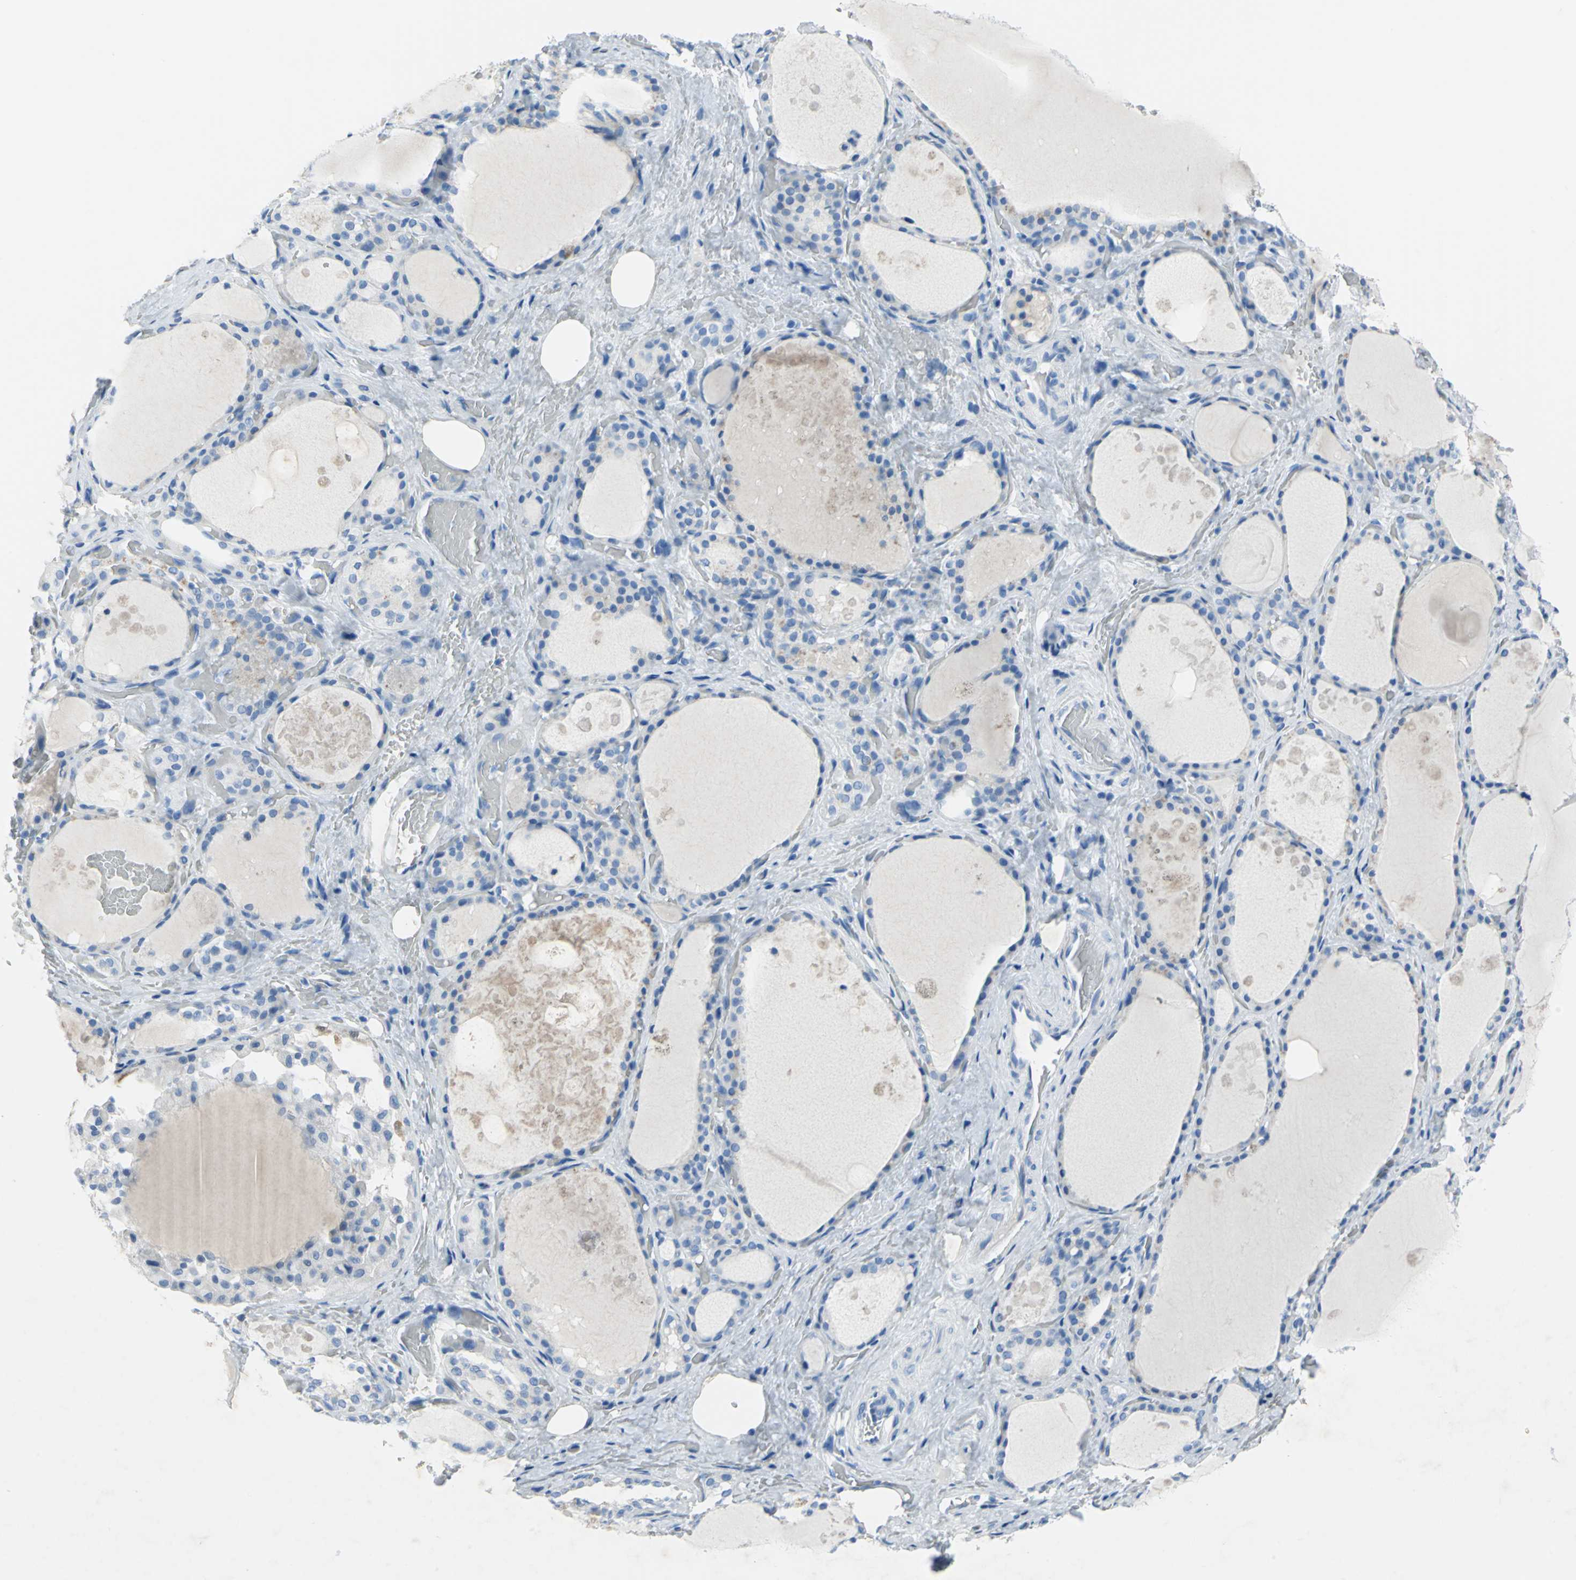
{"staining": {"intensity": "weak", "quantity": "<25%", "location": "cytoplasmic/membranous"}, "tissue": "thyroid gland", "cell_type": "Glandular cells", "image_type": "normal", "snomed": [{"axis": "morphology", "description": "Normal tissue, NOS"}, {"axis": "topography", "description": "Thyroid gland"}], "caption": "The photomicrograph displays no staining of glandular cells in normal thyroid gland. The staining was performed using DAB to visualize the protein expression in brown, while the nuclei were stained in blue with hematoxylin (Magnification: 20x).", "gene": "SFN", "patient": {"sex": "male", "age": 61}}